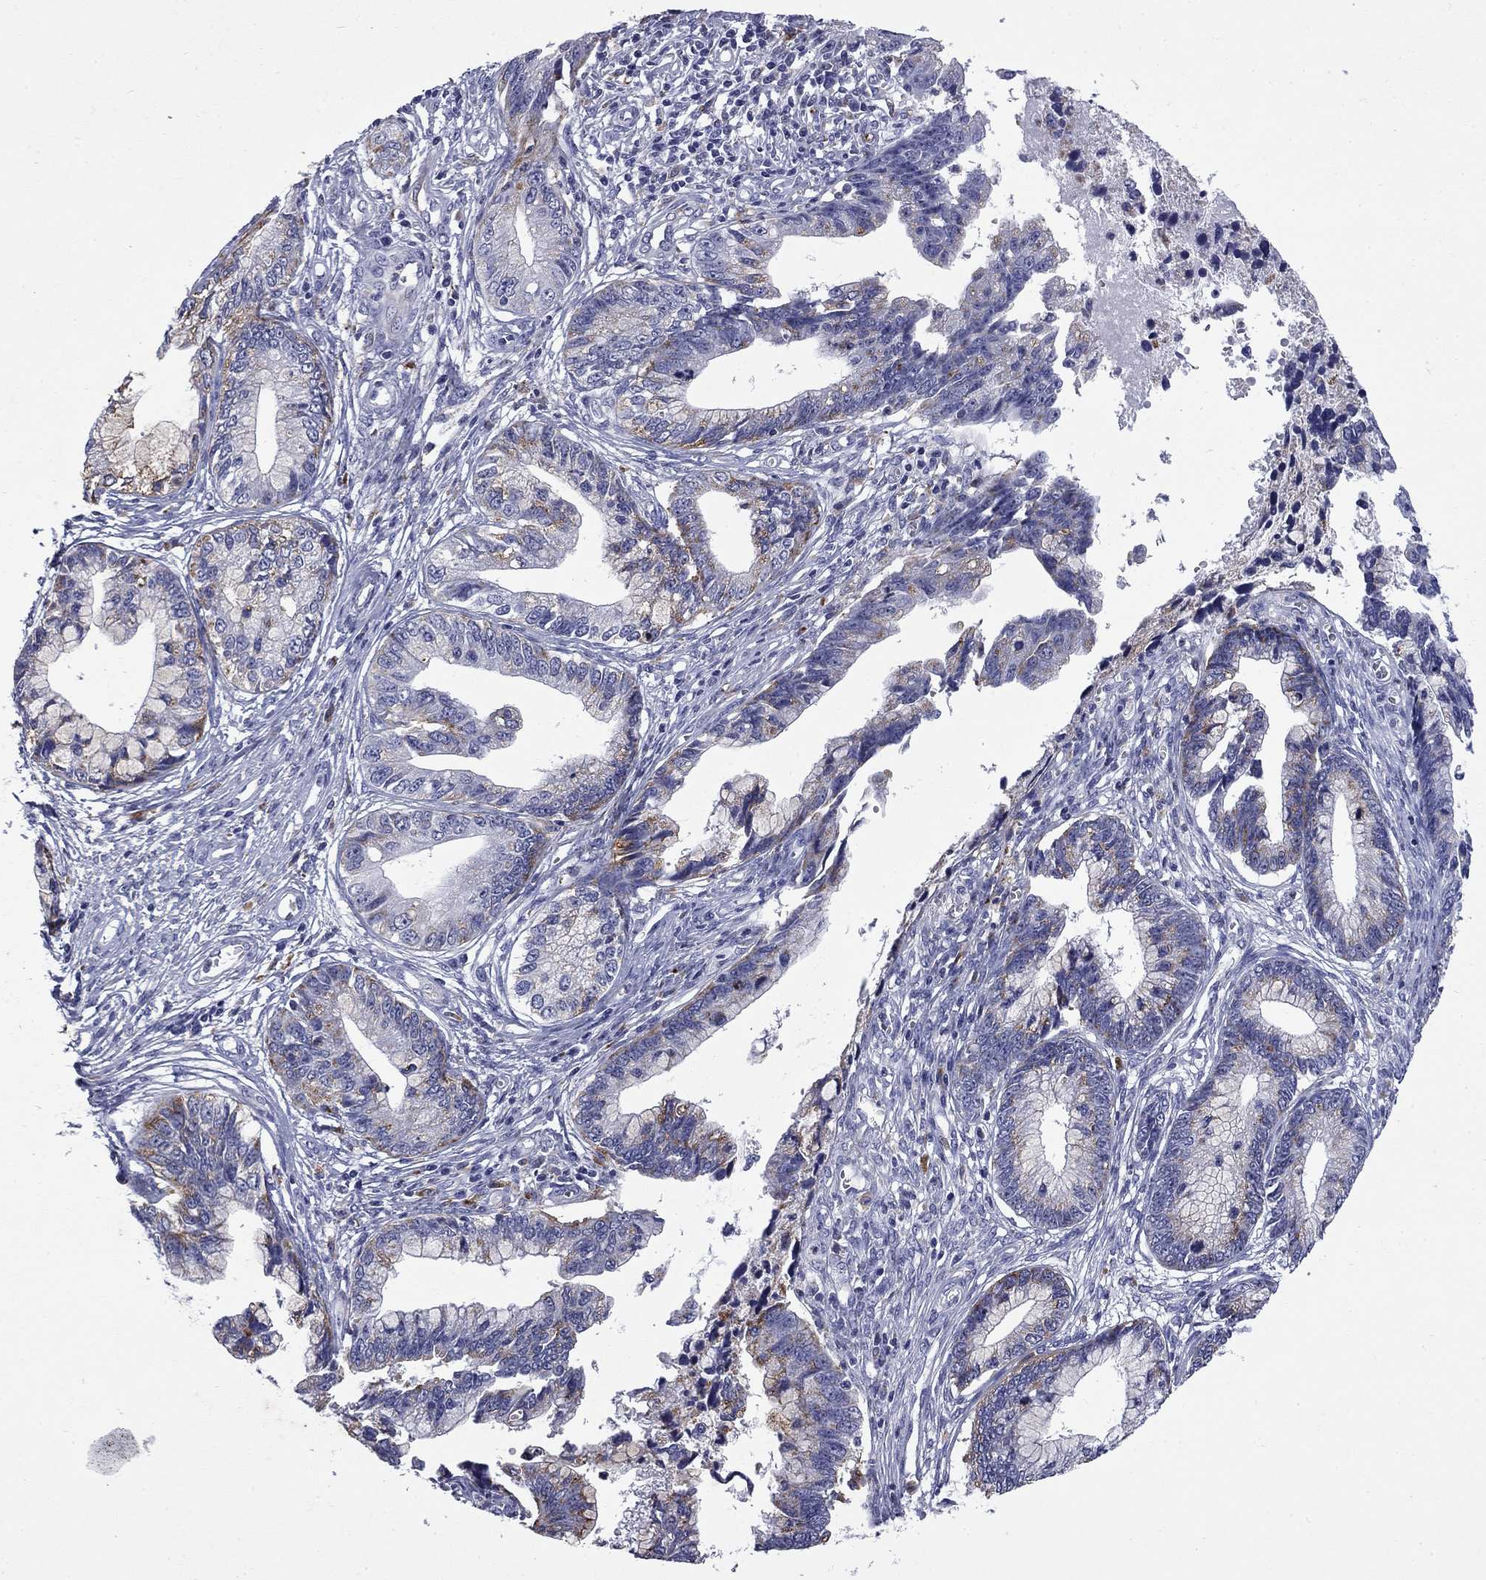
{"staining": {"intensity": "moderate", "quantity": "<25%", "location": "cytoplasmic/membranous"}, "tissue": "cervical cancer", "cell_type": "Tumor cells", "image_type": "cancer", "snomed": [{"axis": "morphology", "description": "Adenocarcinoma, NOS"}, {"axis": "topography", "description": "Cervix"}], "caption": "Immunohistochemistry of human adenocarcinoma (cervical) displays low levels of moderate cytoplasmic/membranous expression in approximately <25% of tumor cells.", "gene": "MADCAM1", "patient": {"sex": "female", "age": 44}}